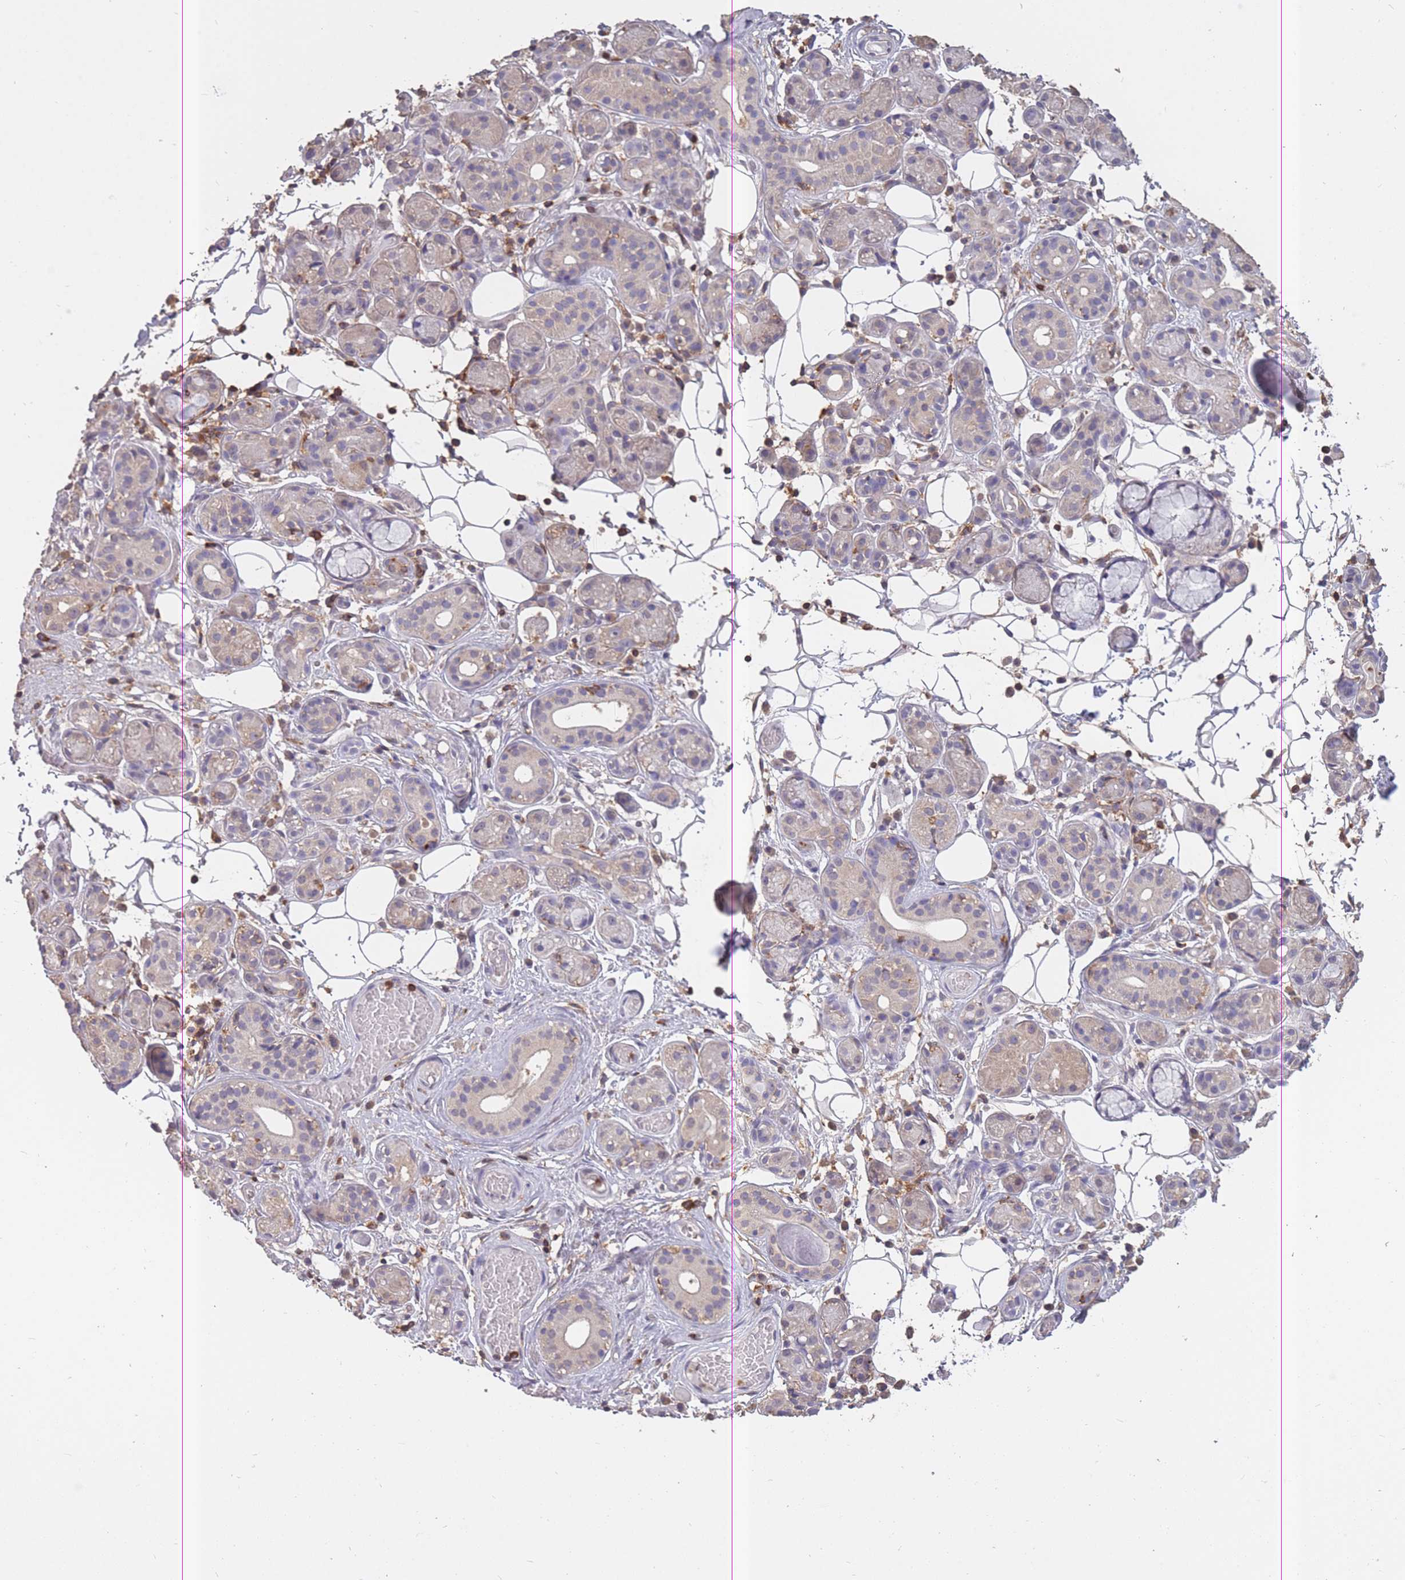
{"staining": {"intensity": "weak", "quantity": "<25%", "location": "cytoplasmic/membranous"}, "tissue": "salivary gland", "cell_type": "Glandular cells", "image_type": "normal", "snomed": [{"axis": "morphology", "description": "Normal tissue, NOS"}, {"axis": "topography", "description": "Salivary gland"}], "caption": "High power microscopy micrograph of an immunohistochemistry photomicrograph of unremarkable salivary gland, revealing no significant staining in glandular cells. (Brightfield microscopy of DAB IHC at high magnification).", "gene": "GMIP", "patient": {"sex": "male", "age": 82}}